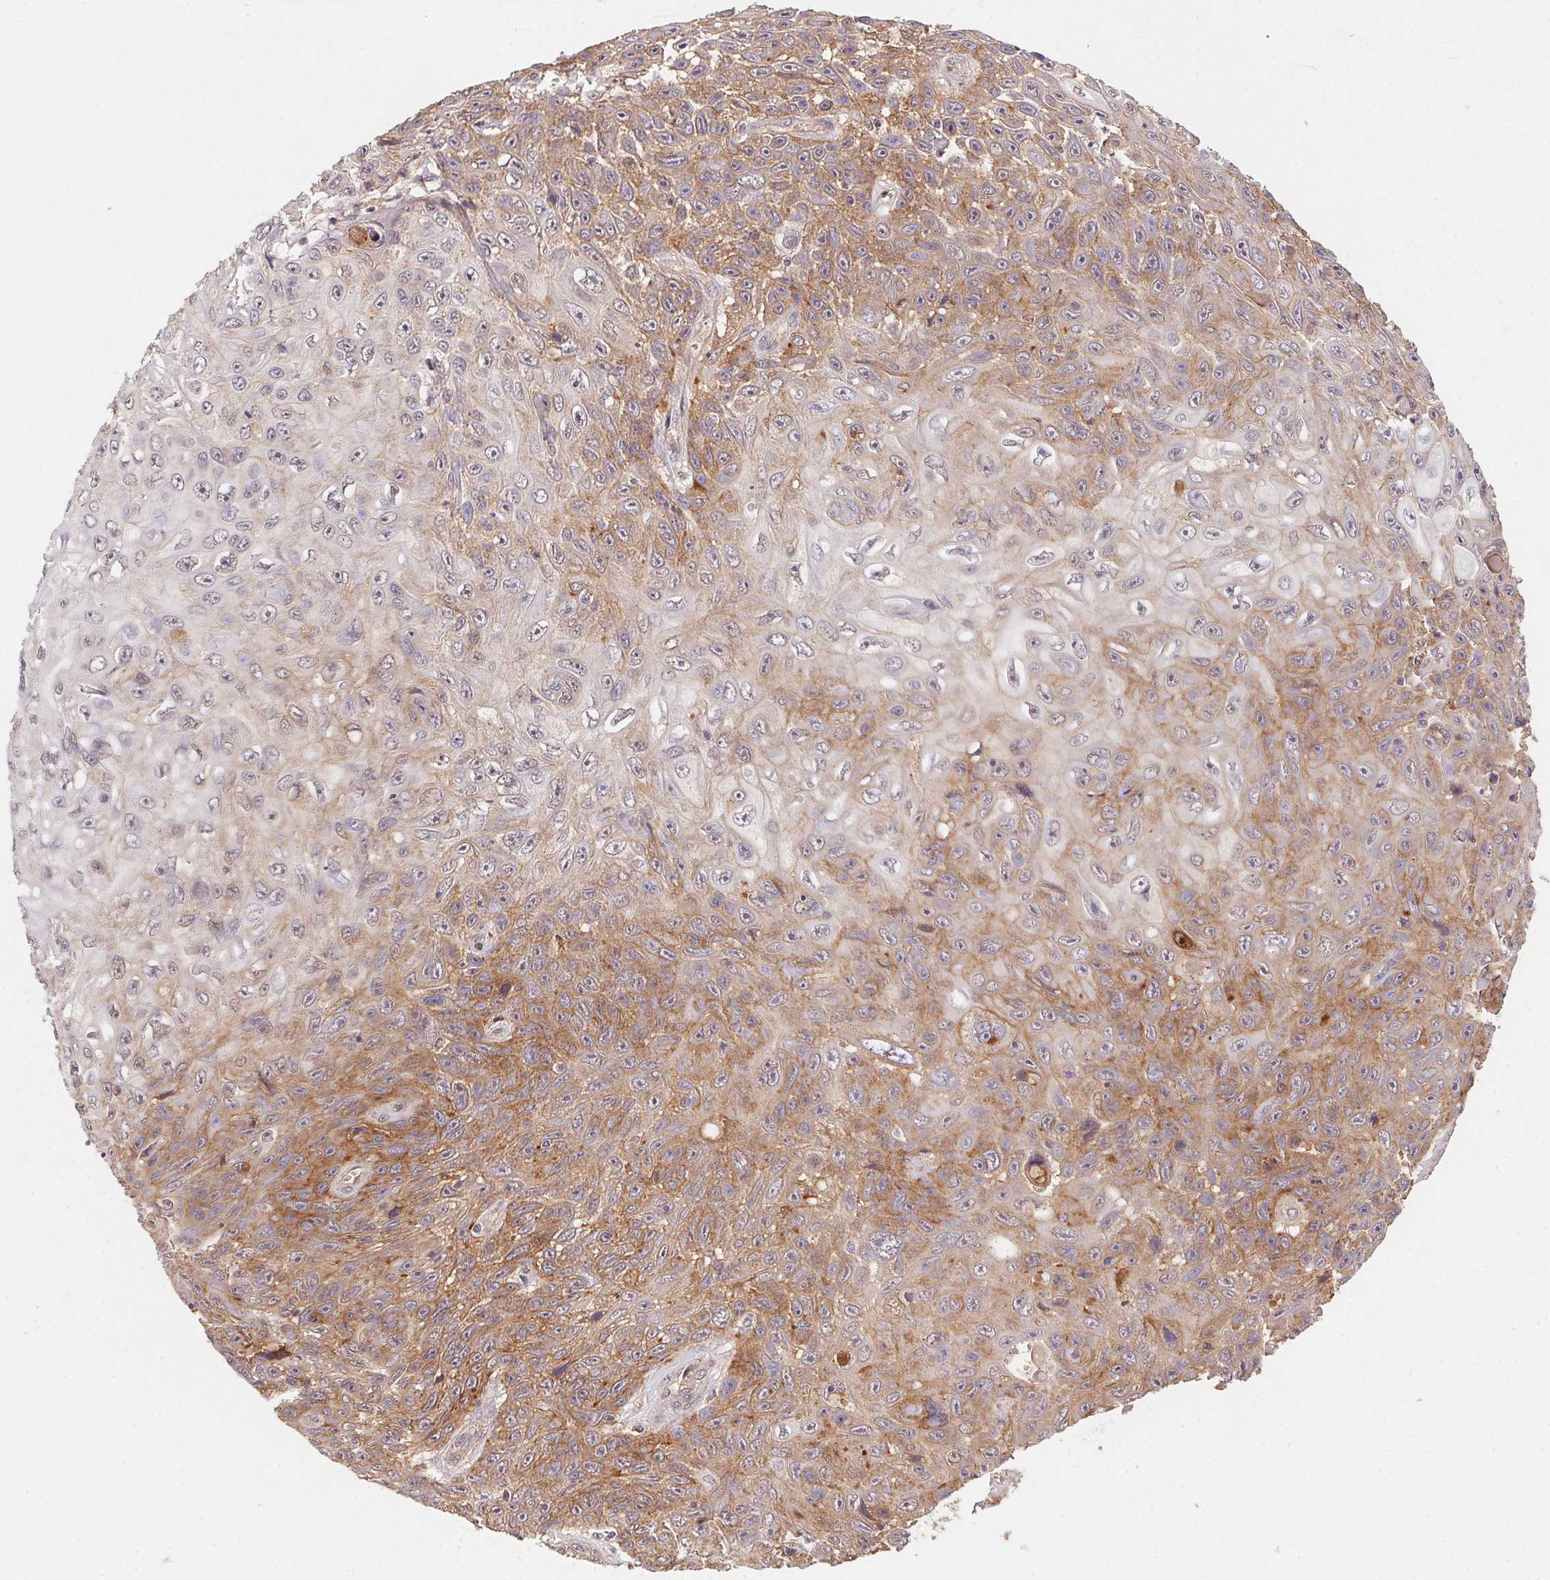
{"staining": {"intensity": "moderate", "quantity": "25%-75%", "location": "cytoplasmic/membranous"}, "tissue": "skin cancer", "cell_type": "Tumor cells", "image_type": "cancer", "snomed": [{"axis": "morphology", "description": "Squamous cell carcinoma, NOS"}, {"axis": "topography", "description": "Skin"}], "caption": "Immunohistochemistry micrograph of neoplastic tissue: skin squamous cell carcinoma stained using immunohistochemistry (IHC) reveals medium levels of moderate protein expression localized specifically in the cytoplasmic/membranous of tumor cells, appearing as a cytoplasmic/membranous brown color.", "gene": "SLC52A2", "patient": {"sex": "male", "age": 82}}